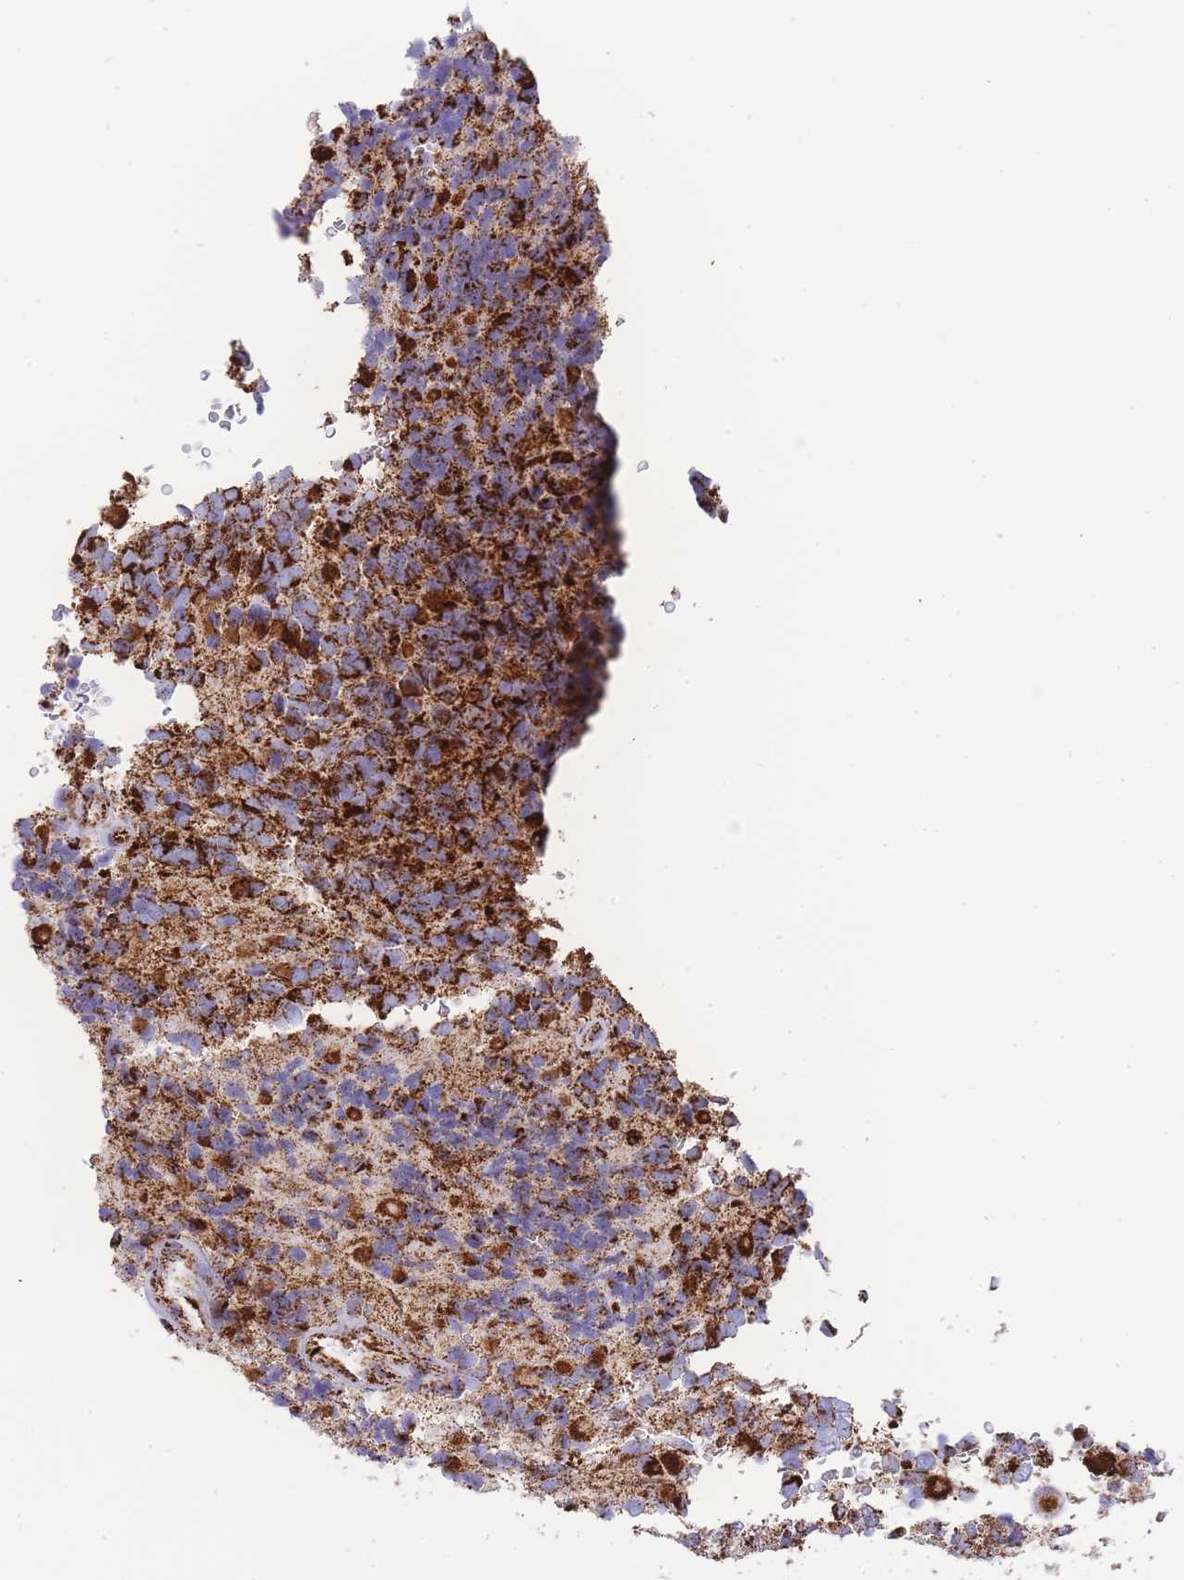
{"staining": {"intensity": "strong", "quantity": ">75%", "location": "cytoplasmic/membranous"}, "tissue": "glioma", "cell_type": "Tumor cells", "image_type": "cancer", "snomed": [{"axis": "morphology", "description": "Glioma, malignant, High grade"}, {"axis": "topography", "description": "Brain"}], "caption": "This is a histology image of immunohistochemistry (IHC) staining of glioma, which shows strong expression in the cytoplasmic/membranous of tumor cells.", "gene": "GSTM1", "patient": {"sex": "male", "age": 77}}